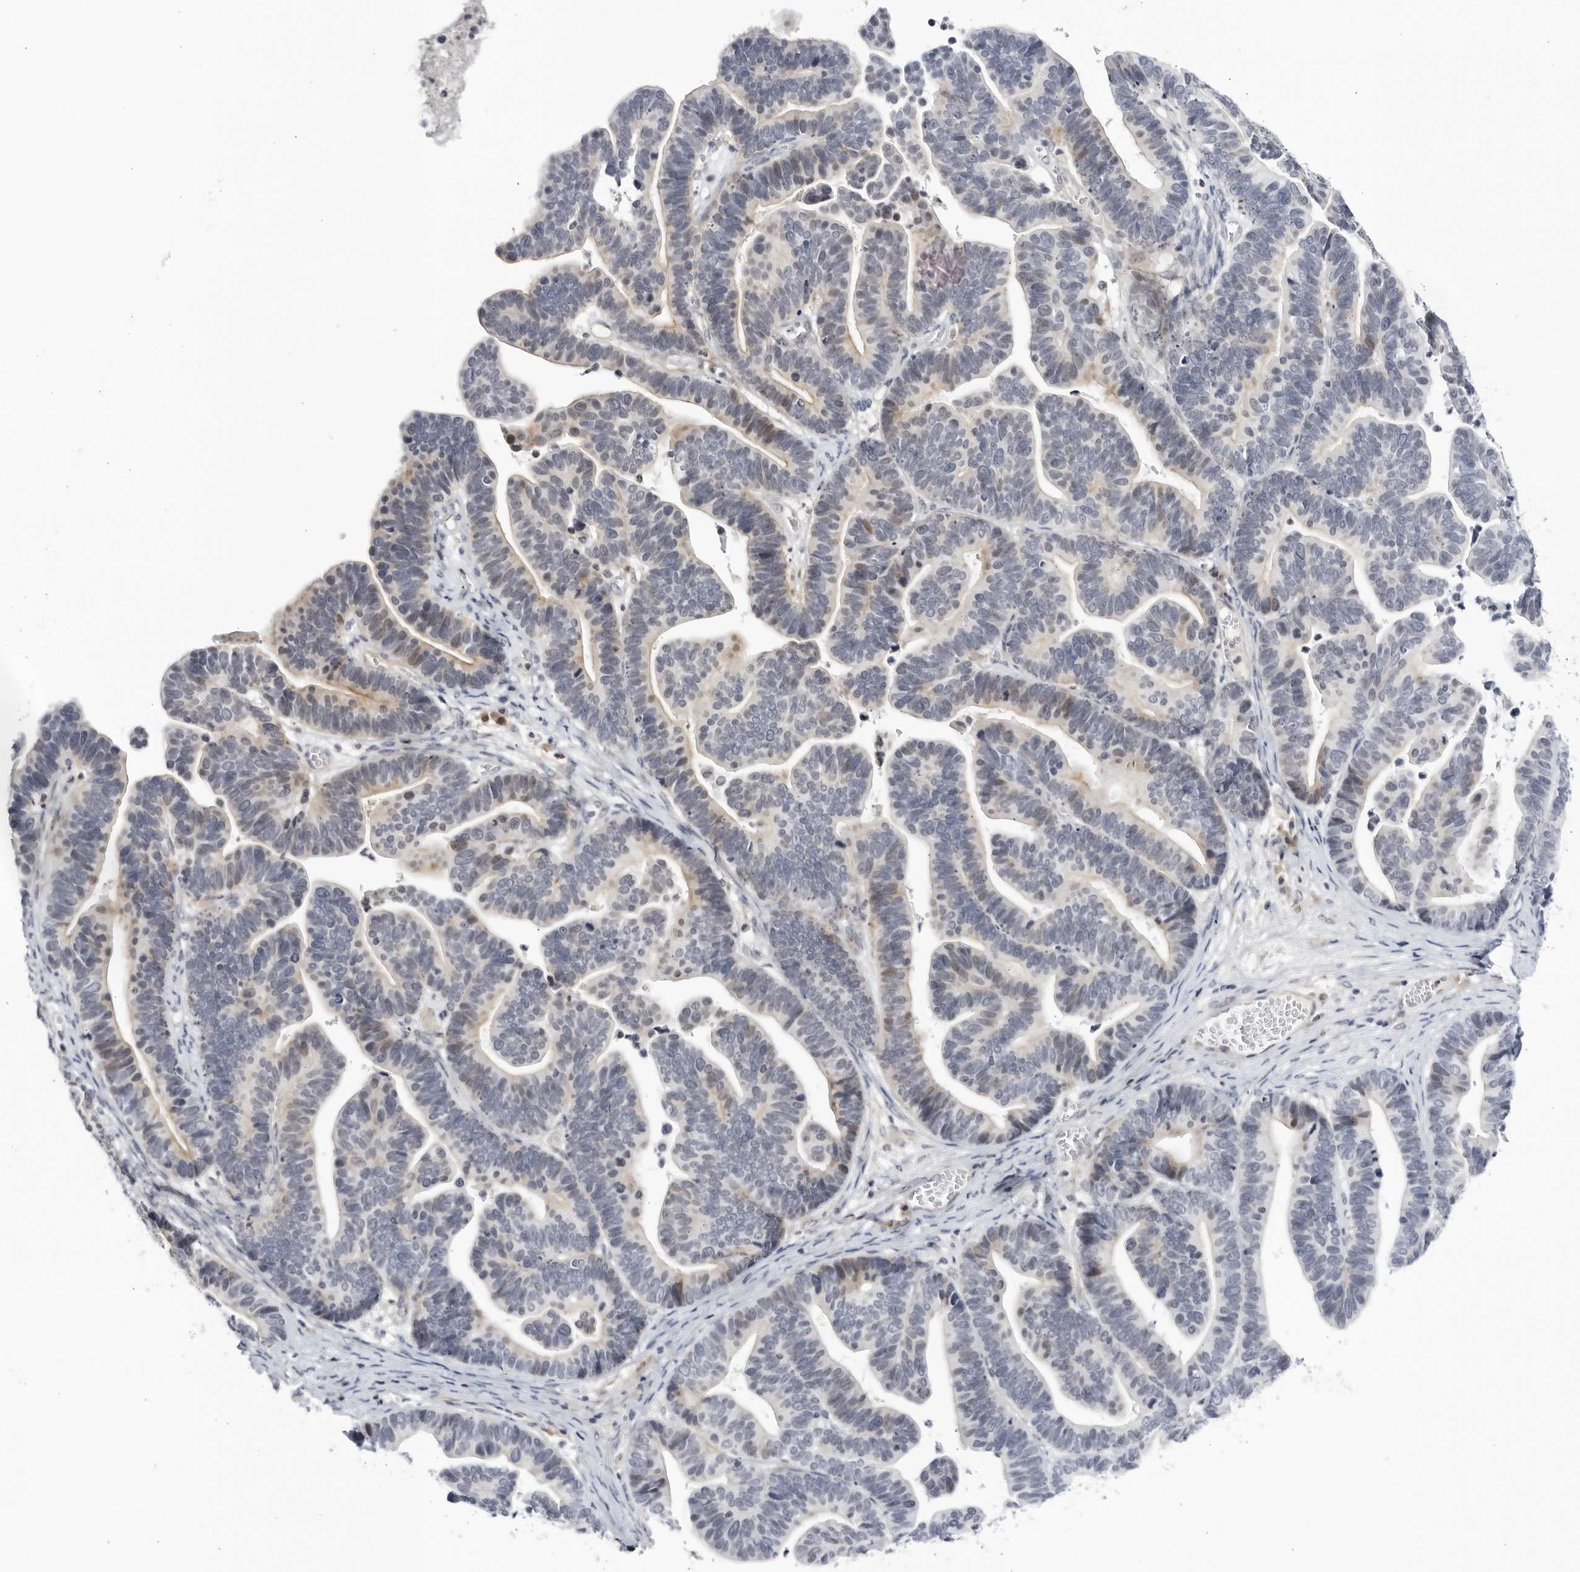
{"staining": {"intensity": "weak", "quantity": "<25%", "location": "cytoplasmic/membranous"}, "tissue": "ovarian cancer", "cell_type": "Tumor cells", "image_type": "cancer", "snomed": [{"axis": "morphology", "description": "Cystadenocarcinoma, serous, NOS"}, {"axis": "topography", "description": "Ovary"}], "caption": "Ovarian cancer (serous cystadenocarcinoma) was stained to show a protein in brown. There is no significant positivity in tumor cells.", "gene": "CNBD1", "patient": {"sex": "female", "age": 56}}